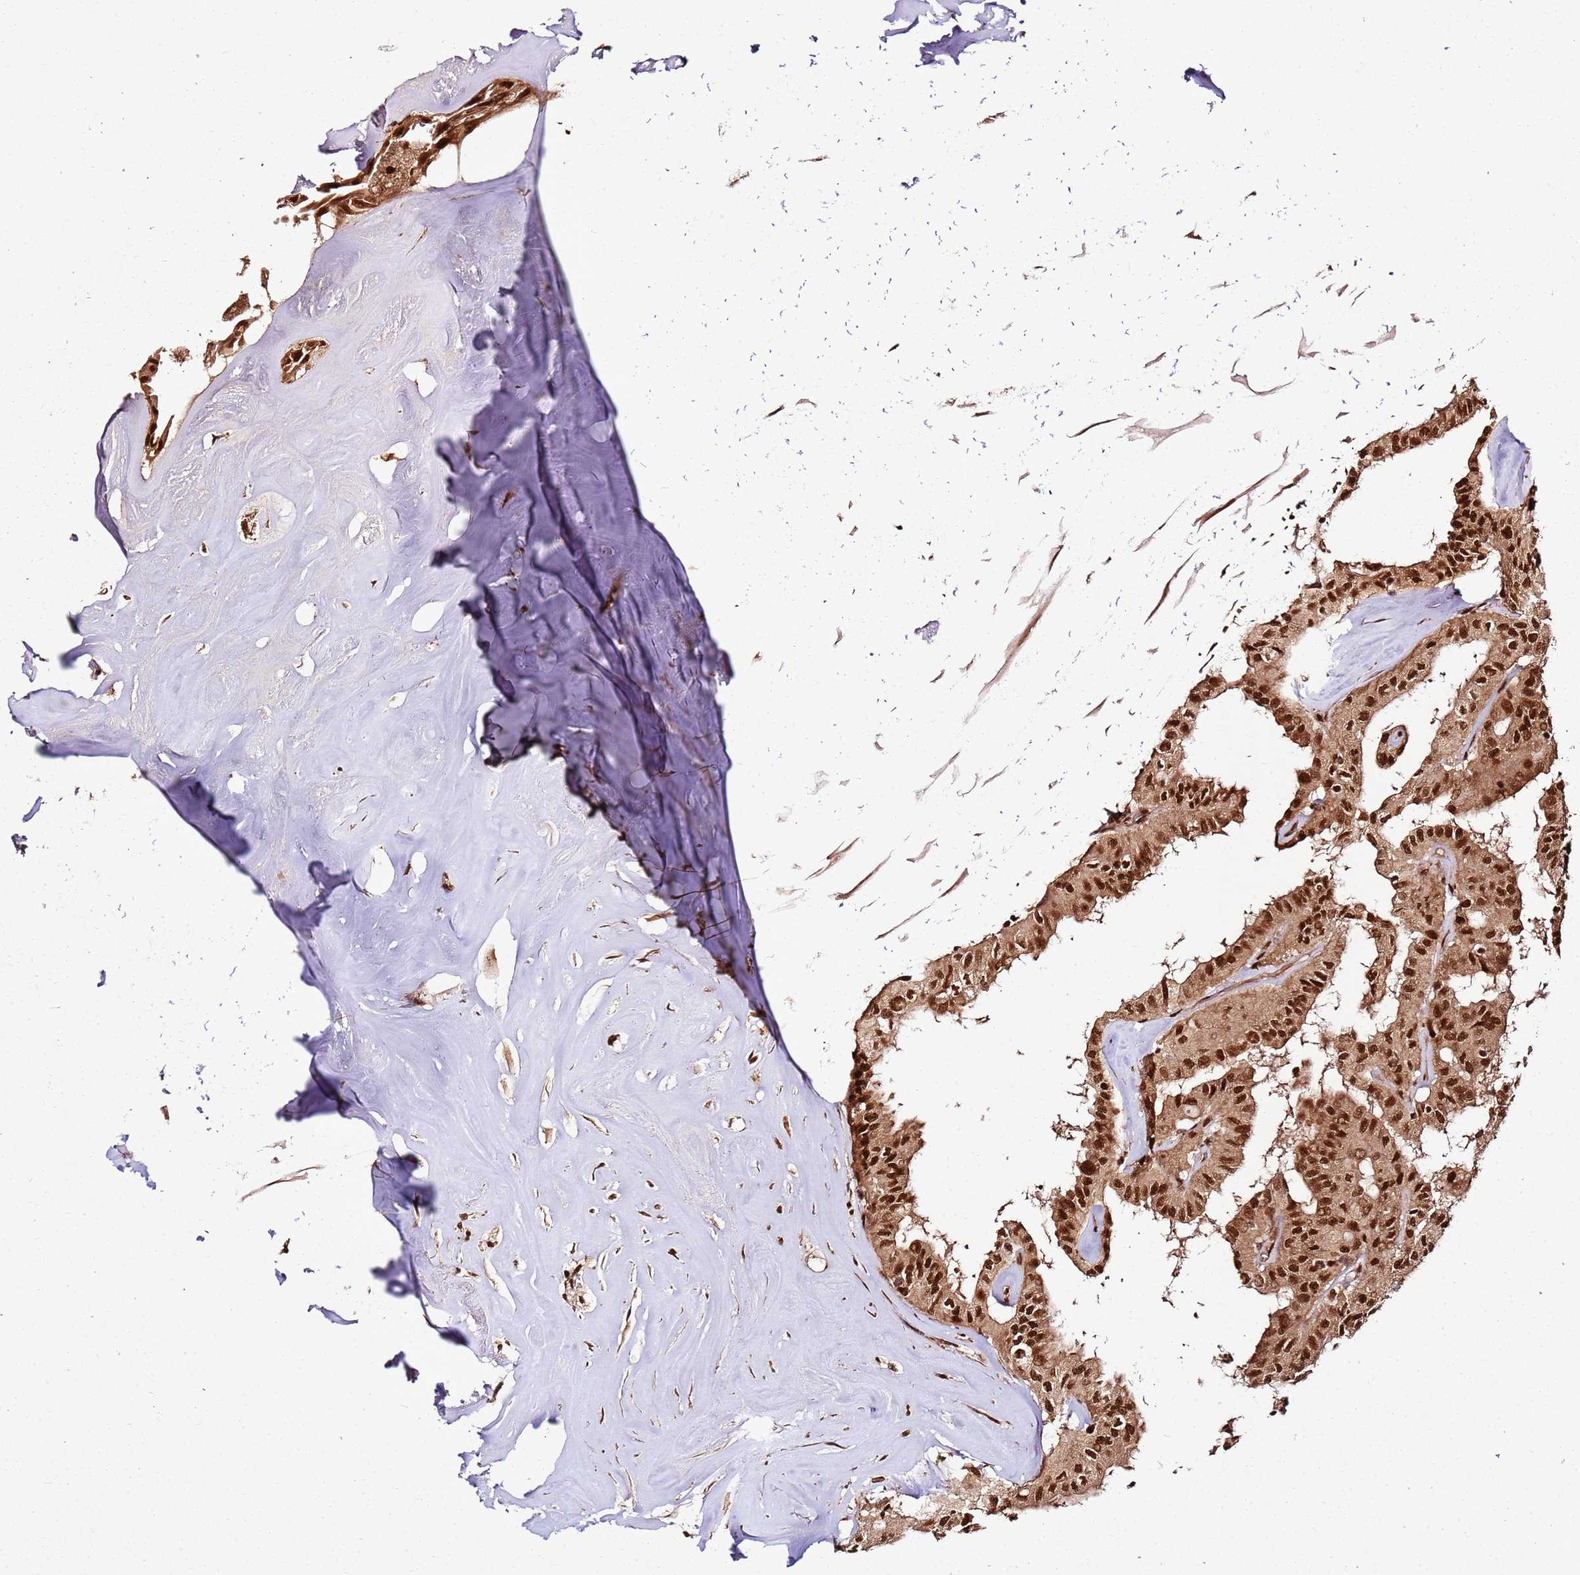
{"staining": {"intensity": "strong", "quantity": ">75%", "location": "nuclear"}, "tissue": "thyroid cancer", "cell_type": "Tumor cells", "image_type": "cancer", "snomed": [{"axis": "morphology", "description": "Papillary adenocarcinoma, NOS"}, {"axis": "topography", "description": "Thyroid gland"}], "caption": "Immunohistochemical staining of thyroid cancer (papillary adenocarcinoma) reveals high levels of strong nuclear positivity in approximately >75% of tumor cells.", "gene": "XRN2", "patient": {"sex": "female", "age": 59}}